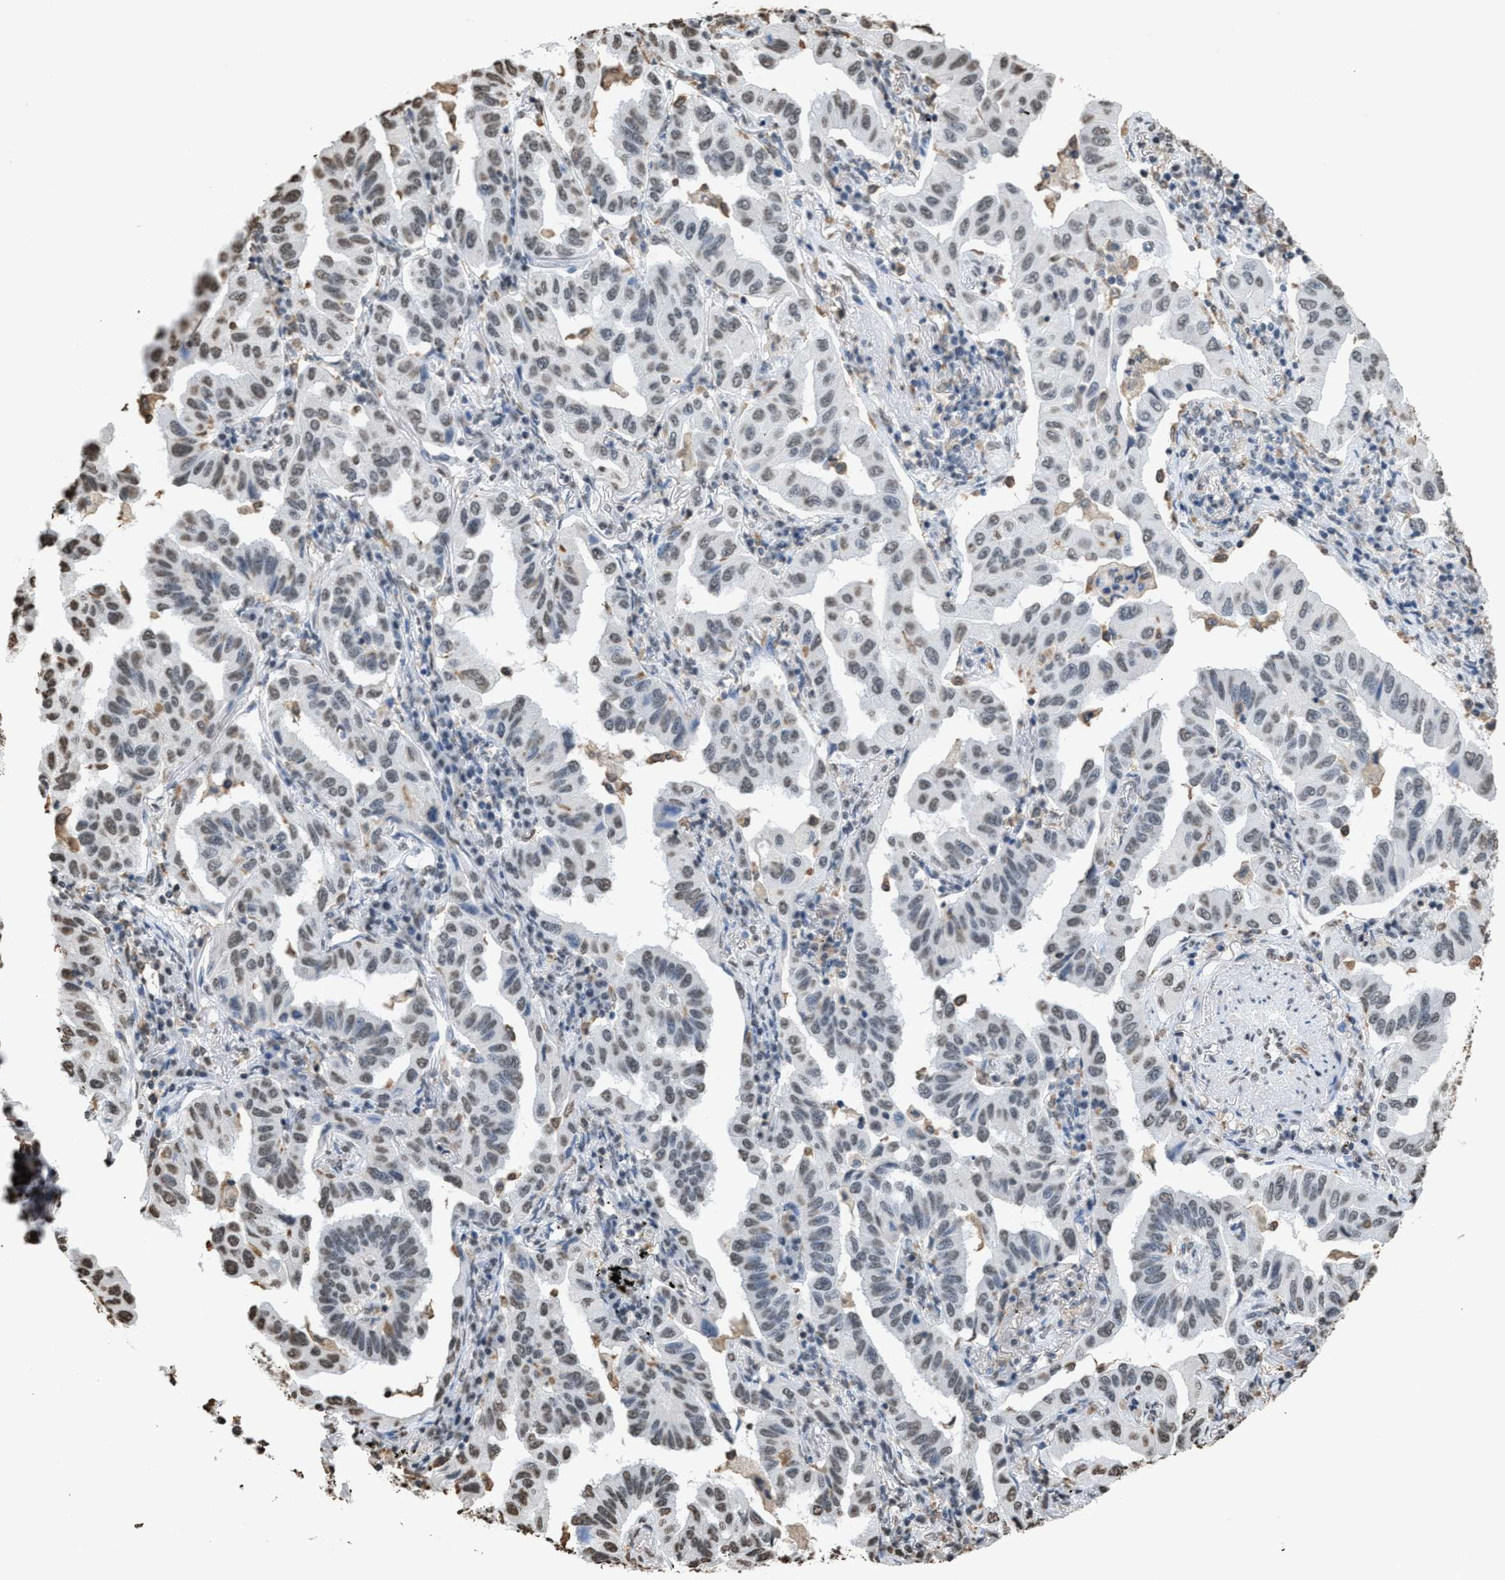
{"staining": {"intensity": "weak", "quantity": "<25%", "location": "nuclear"}, "tissue": "lung cancer", "cell_type": "Tumor cells", "image_type": "cancer", "snomed": [{"axis": "morphology", "description": "Adenocarcinoma, NOS"}, {"axis": "topography", "description": "Lung"}], "caption": "Immunohistochemical staining of adenocarcinoma (lung) shows no significant staining in tumor cells.", "gene": "NUP88", "patient": {"sex": "female", "age": 65}}